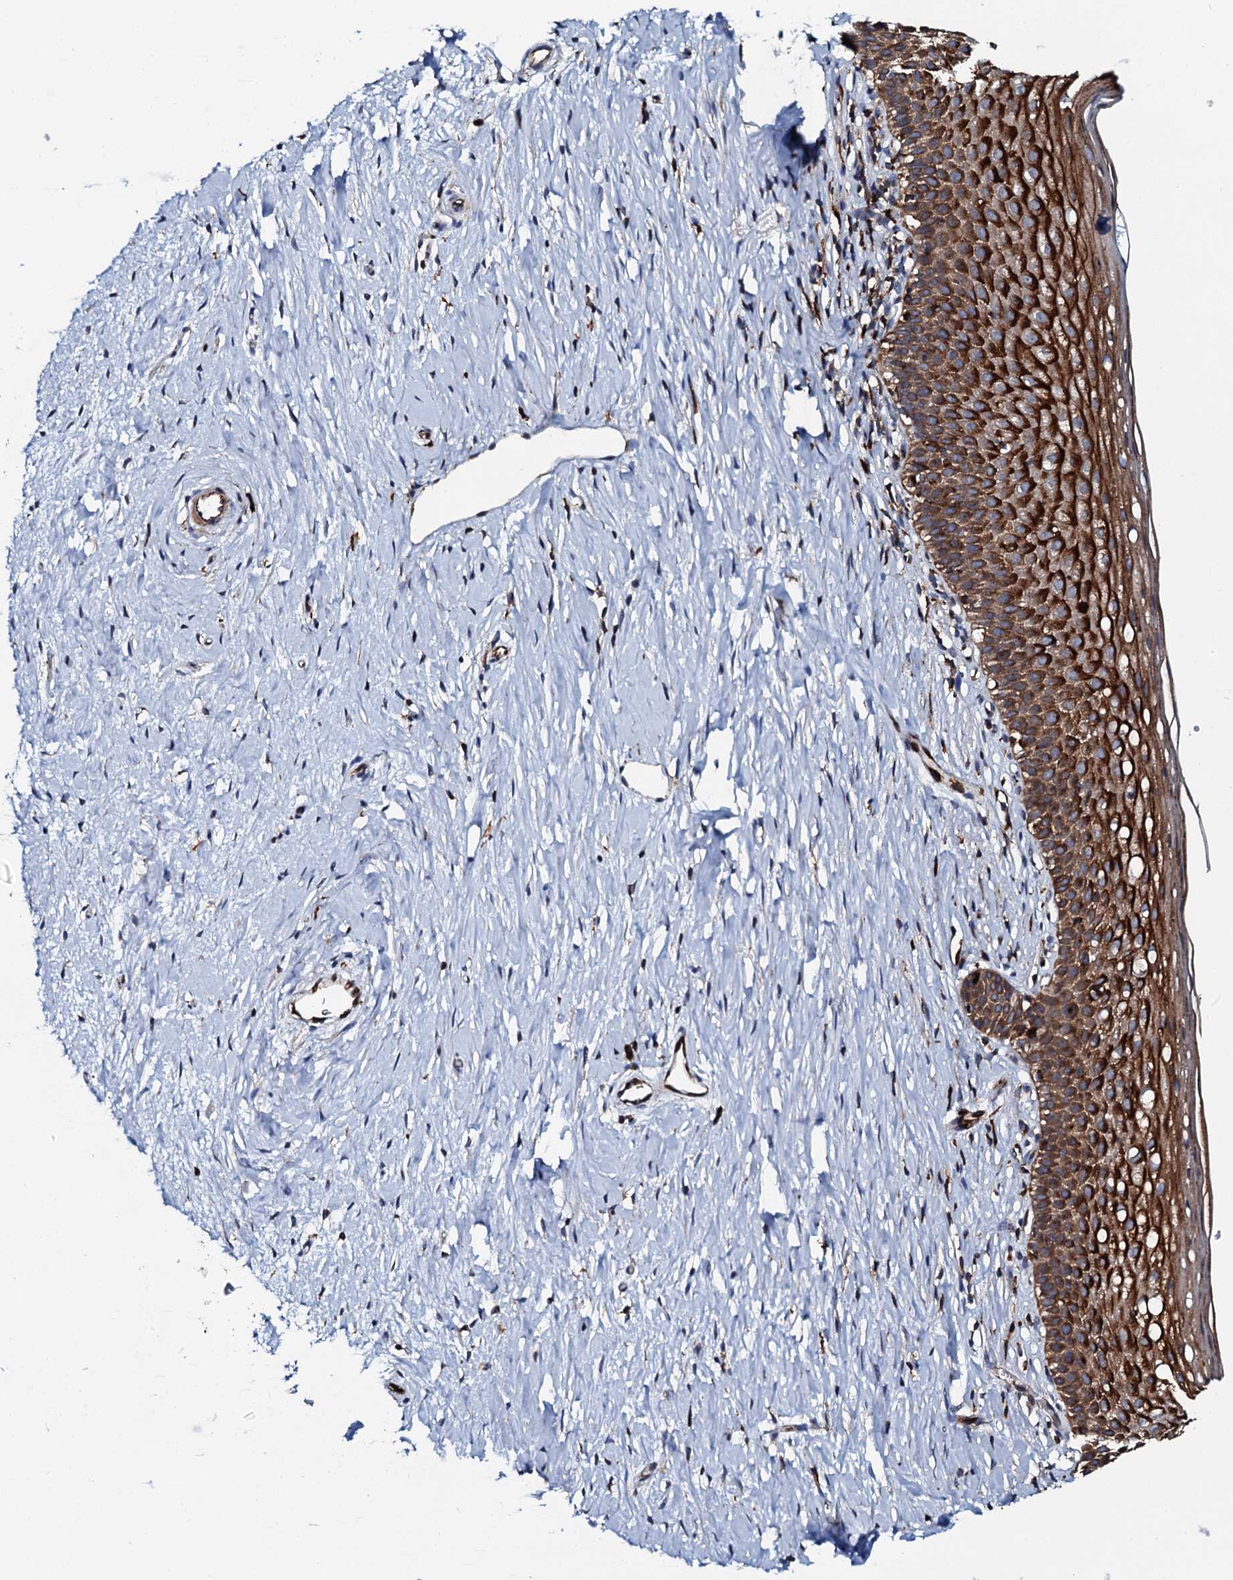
{"staining": {"intensity": "strong", "quantity": ">75%", "location": "cytoplasmic/membranous"}, "tissue": "cervix", "cell_type": "Glandular cells", "image_type": "normal", "snomed": [{"axis": "morphology", "description": "Normal tissue, NOS"}, {"axis": "topography", "description": "Cervix"}], "caption": "Cervix stained for a protein displays strong cytoplasmic/membranous positivity in glandular cells. The protein is shown in brown color, while the nuclei are stained blue.", "gene": "VAMP8", "patient": {"sex": "female", "age": 36}}